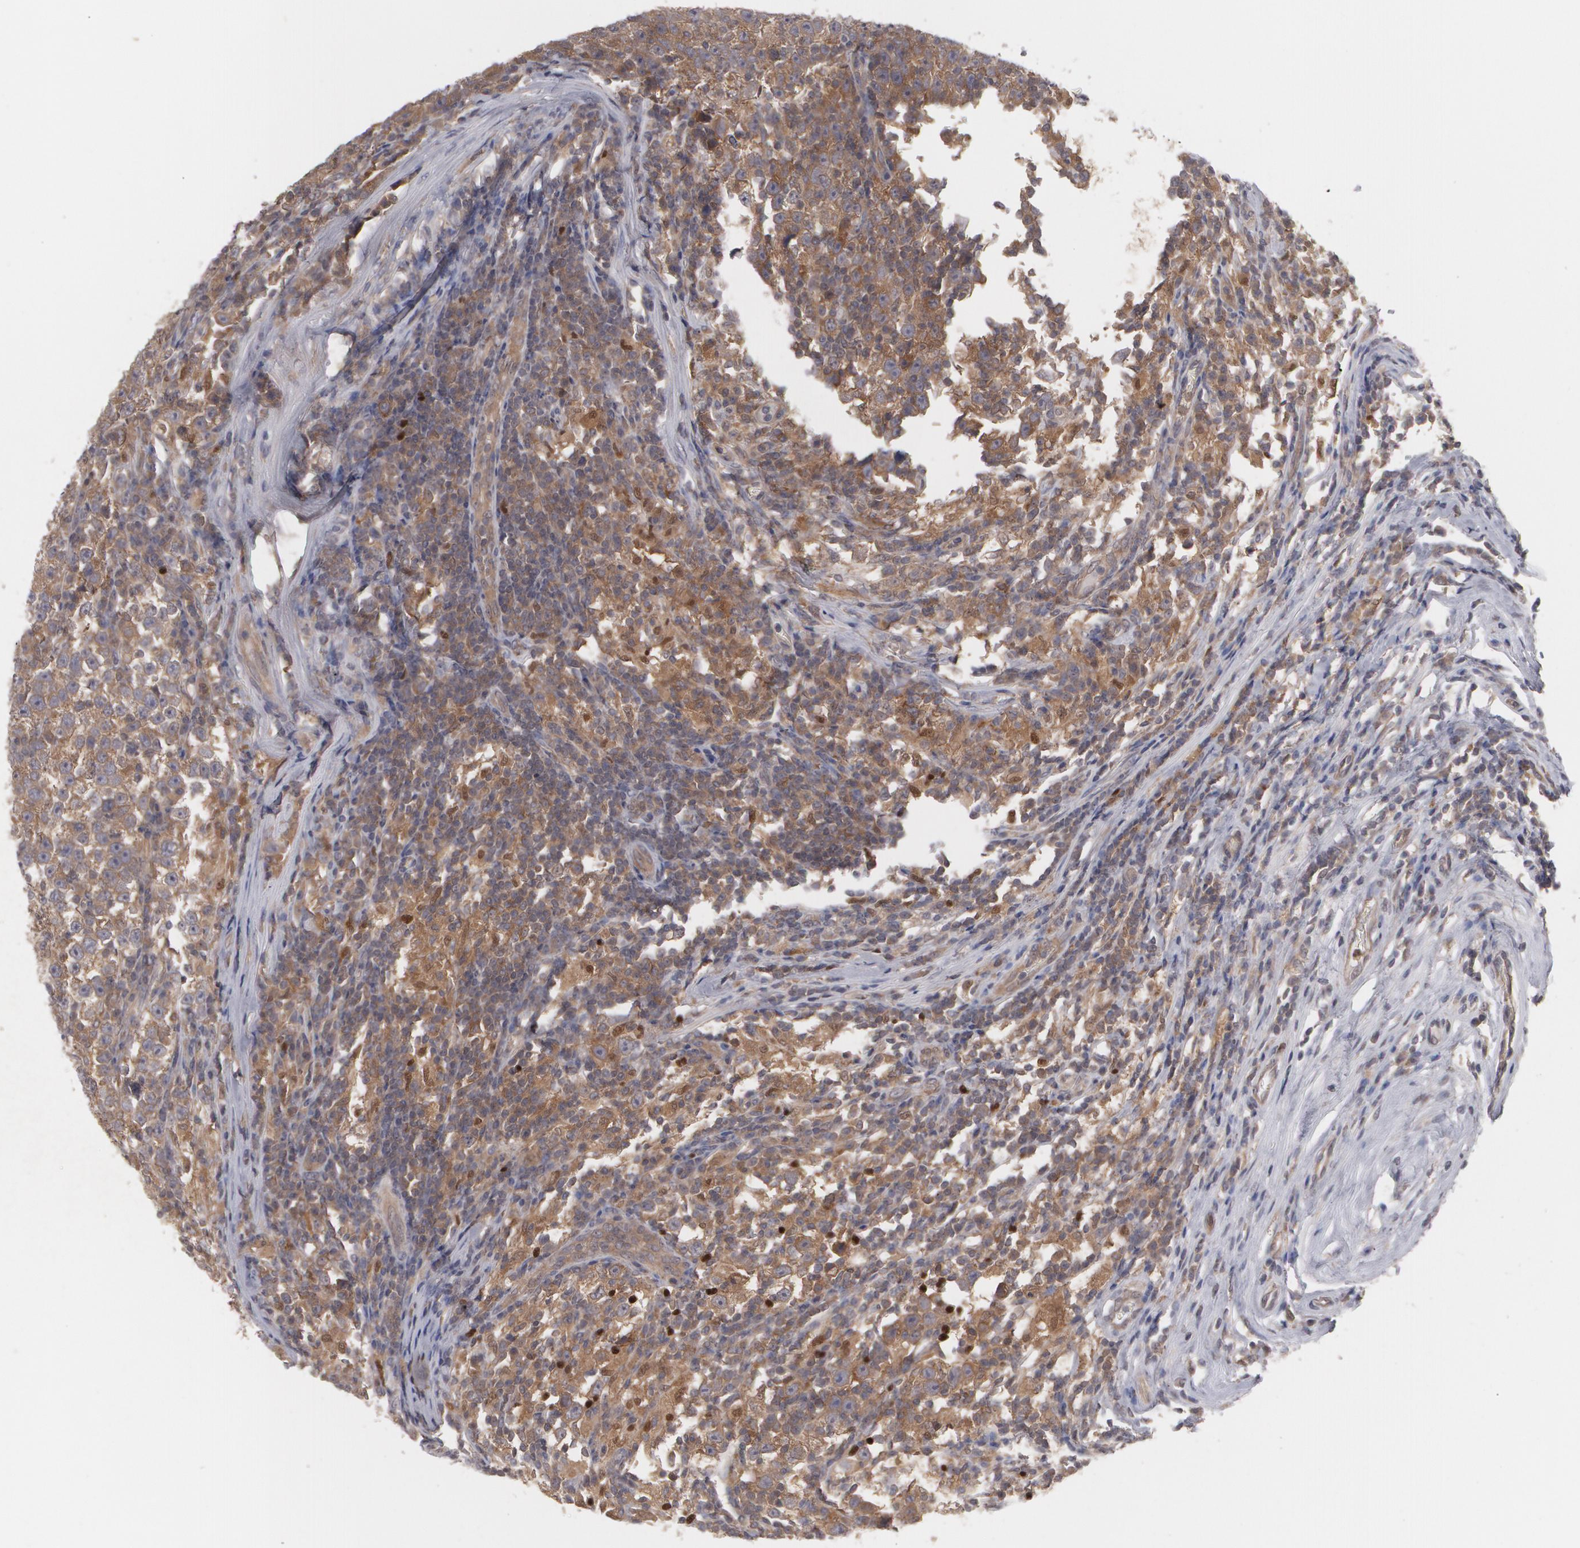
{"staining": {"intensity": "moderate", "quantity": ">75%", "location": "cytoplasmic/membranous"}, "tissue": "testis cancer", "cell_type": "Tumor cells", "image_type": "cancer", "snomed": [{"axis": "morphology", "description": "Seminoma, NOS"}, {"axis": "topography", "description": "Testis"}], "caption": "Moderate cytoplasmic/membranous protein expression is seen in about >75% of tumor cells in testis cancer. (DAB (3,3'-diaminobenzidine) IHC with brightfield microscopy, high magnification).", "gene": "HTT", "patient": {"sex": "male", "age": 43}}